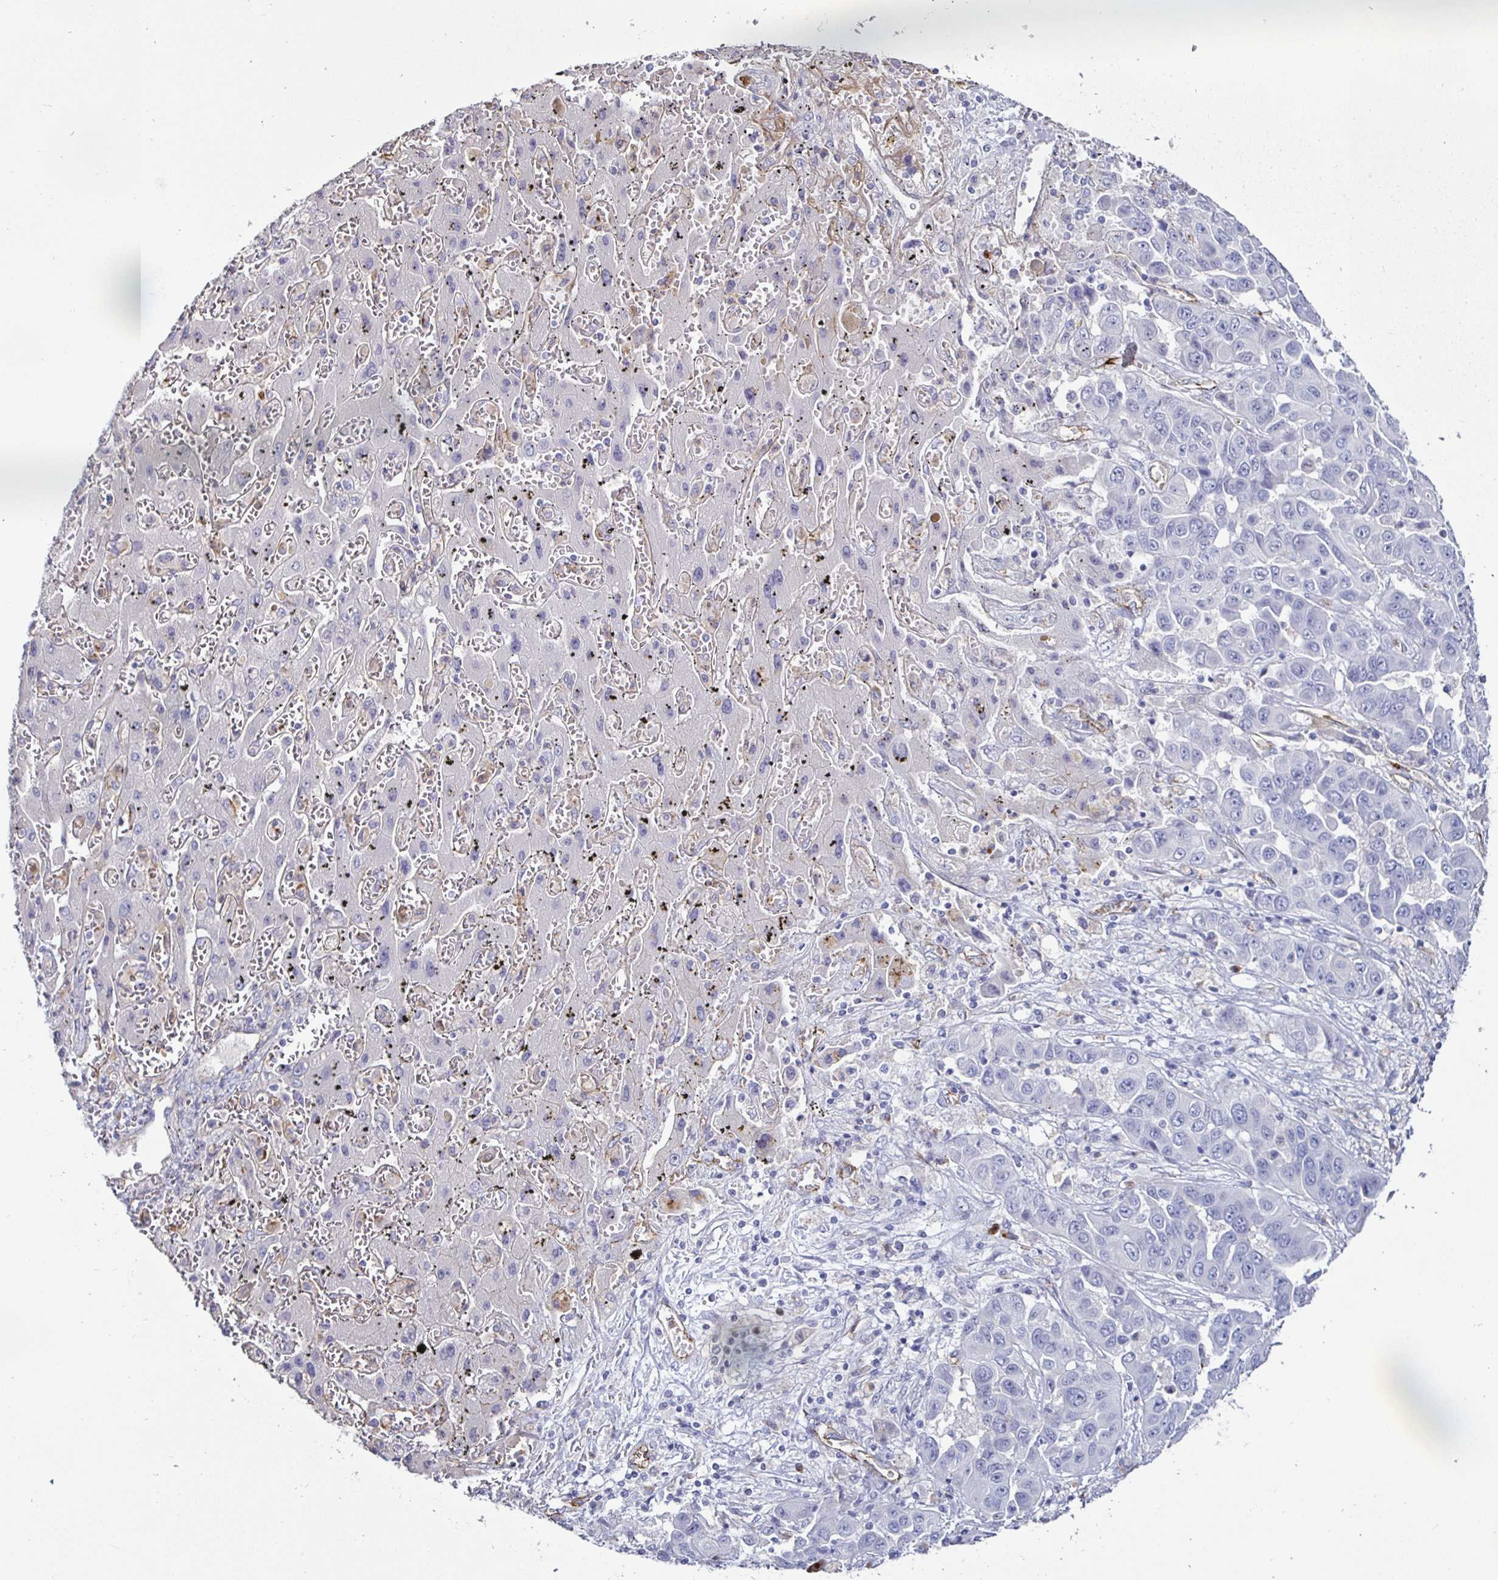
{"staining": {"intensity": "negative", "quantity": "none", "location": "none"}, "tissue": "liver cancer", "cell_type": "Tumor cells", "image_type": "cancer", "snomed": [{"axis": "morphology", "description": "Cholangiocarcinoma"}, {"axis": "topography", "description": "Liver"}], "caption": "Immunohistochemistry image of neoplastic tissue: human liver cancer (cholangiocarcinoma) stained with DAB (3,3'-diaminobenzidine) displays no significant protein positivity in tumor cells.", "gene": "ACSBG2", "patient": {"sex": "female", "age": 52}}